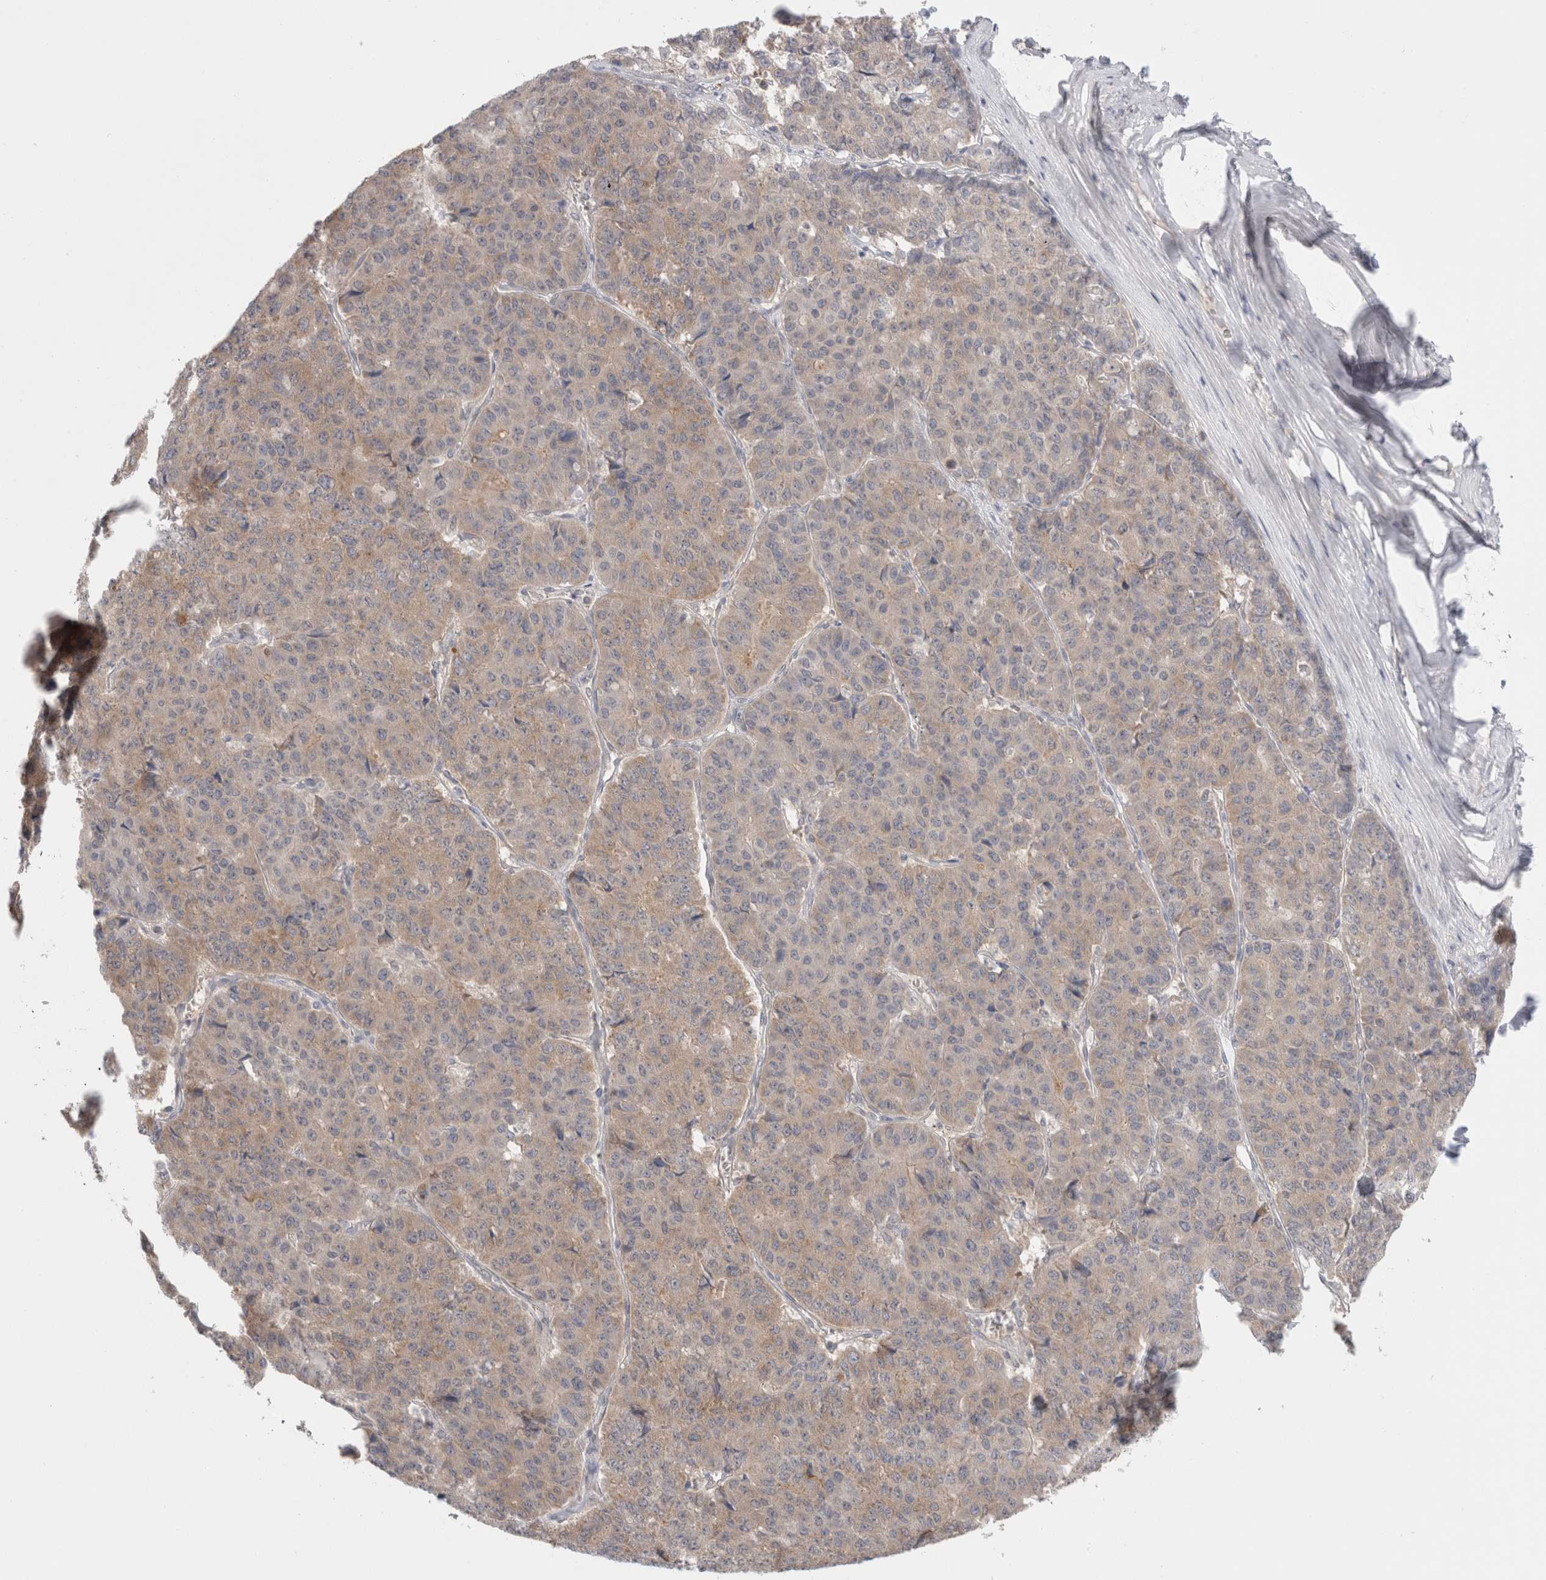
{"staining": {"intensity": "weak", "quantity": ">75%", "location": "cytoplasmic/membranous"}, "tissue": "pancreatic cancer", "cell_type": "Tumor cells", "image_type": "cancer", "snomed": [{"axis": "morphology", "description": "Adenocarcinoma, NOS"}, {"axis": "topography", "description": "Pancreas"}], "caption": "A brown stain highlights weak cytoplasmic/membranous positivity of a protein in pancreatic adenocarcinoma tumor cells. (Brightfield microscopy of DAB IHC at high magnification).", "gene": "NDOR1", "patient": {"sex": "male", "age": 50}}